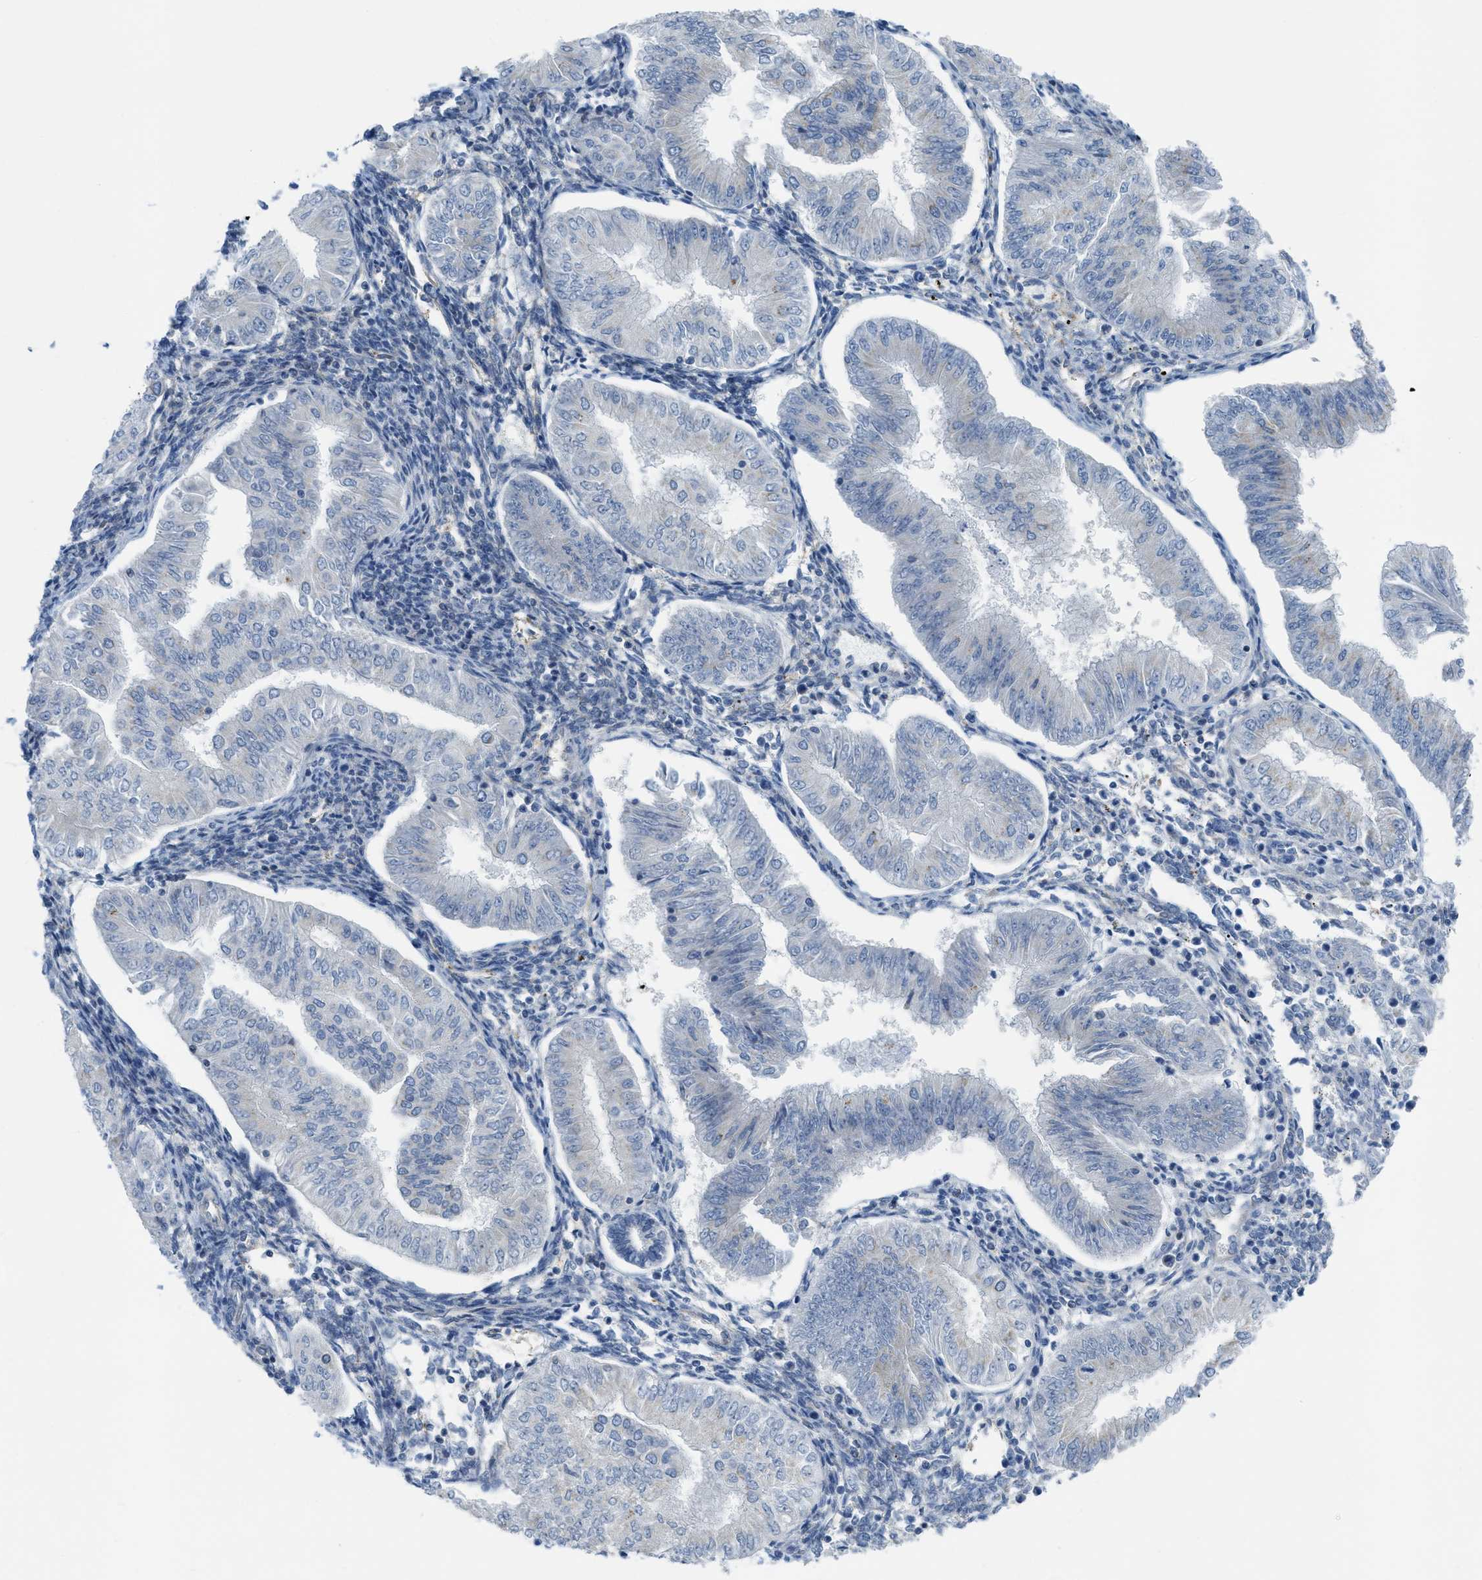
{"staining": {"intensity": "negative", "quantity": "none", "location": "none"}, "tissue": "endometrial cancer", "cell_type": "Tumor cells", "image_type": "cancer", "snomed": [{"axis": "morphology", "description": "Normal tissue, NOS"}, {"axis": "morphology", "description": "Adenocarcinoma, NOS"}, {"axis": "topography", "description": "Endometrium"}], "caption": "Immunohistochemistry (IHC) histopathology image of neoplastic tissue: human endometrial cancer (adenocarcinoma) stained with DAB (3,3'-diaminobenzidine) displays no significant protein positivity in tumor cells.", "gene": "ASGR1", "patient": {"sex": "female", "age": 53}}